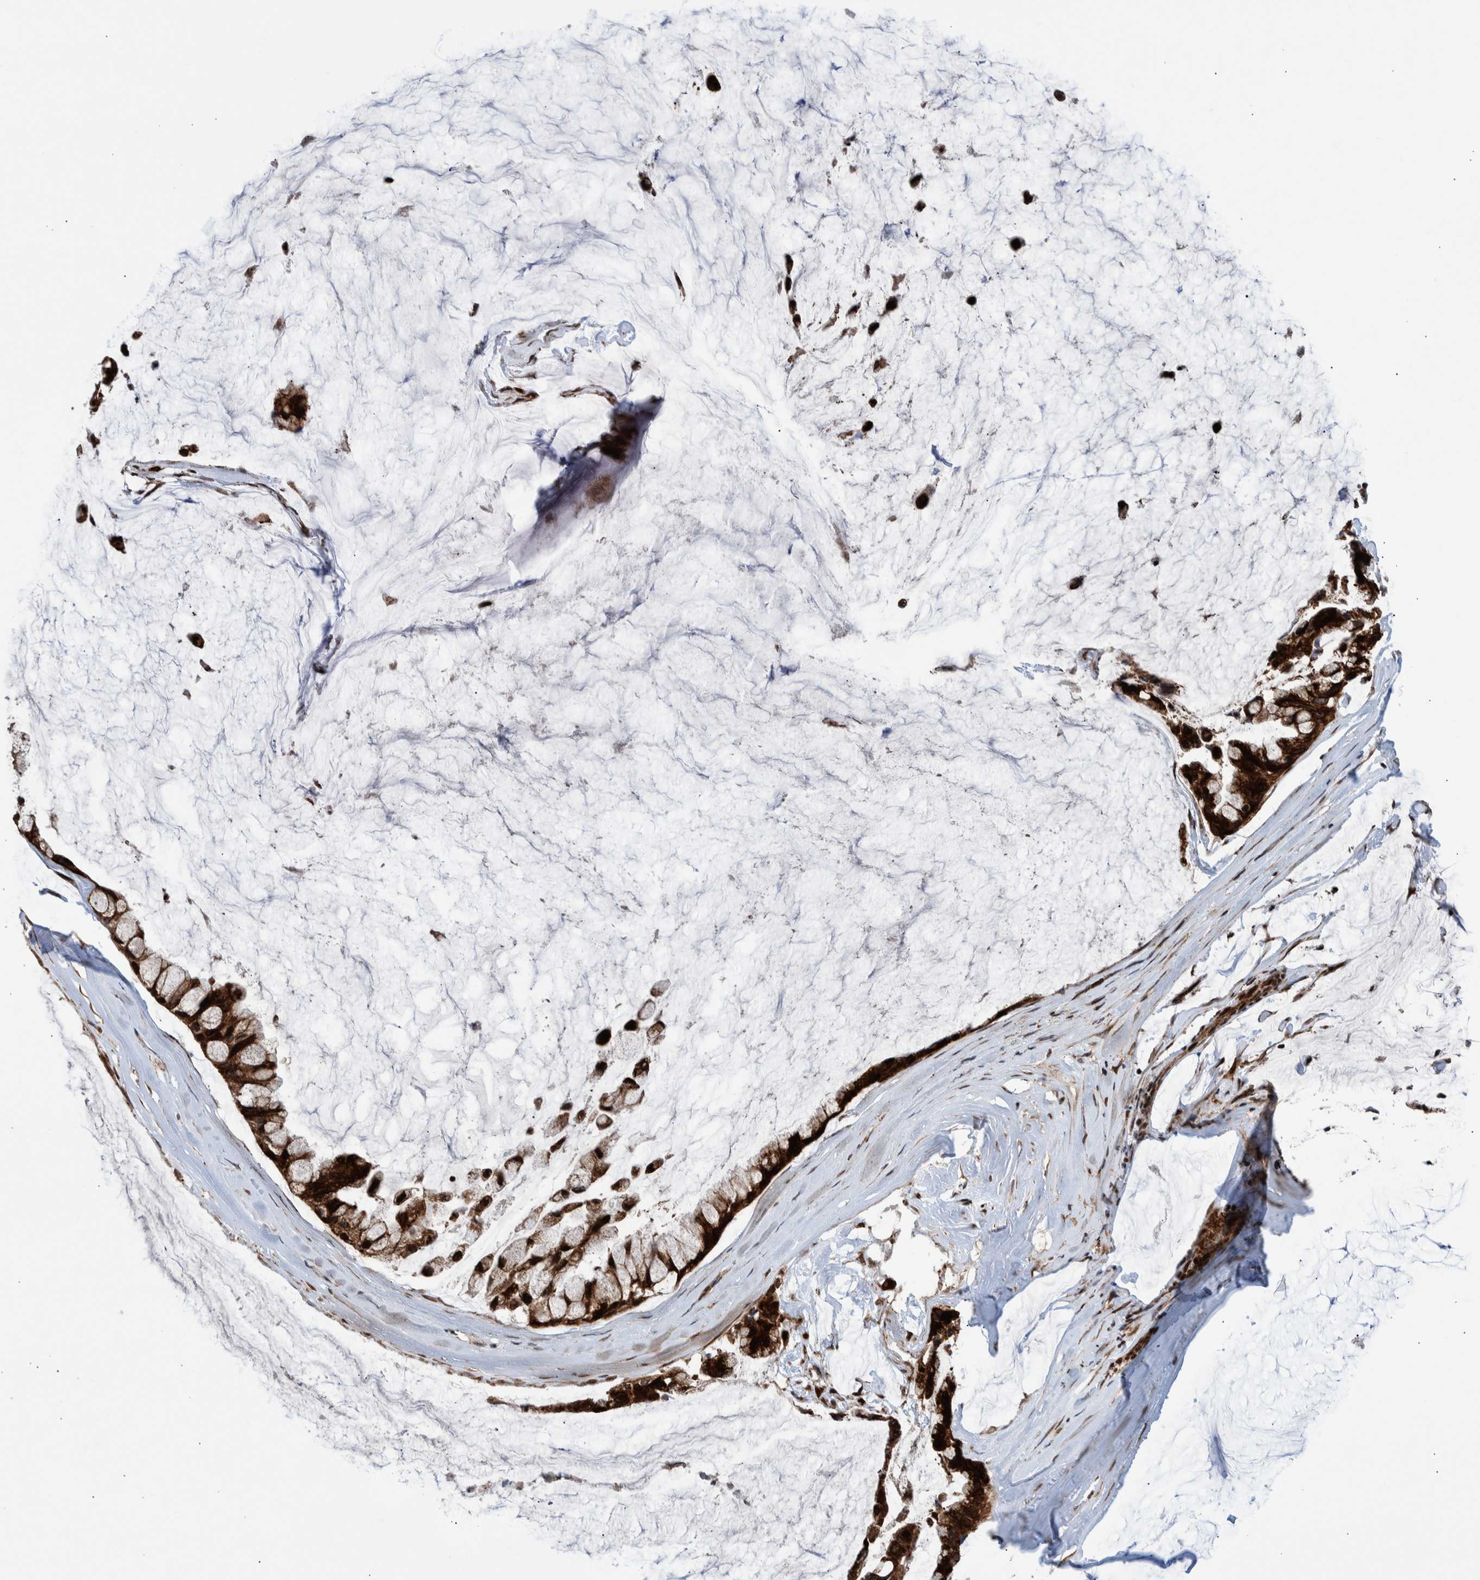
{"staining": {"intensity": "strong", "quantity": ">75%", "location": "cytoplasmic/membranous,nuclear"}, "tissue": "ovarian cancer", "cell_type": "Tumor cells", "image_type": "cancer", "snomed": [{"axis": "morphology", "description": "Cystadenocarcinoma, mucinous, NOS"}, {"axis": "topography", "description": "Ovary"}], "caption": "DAB (3,3'-diaminobenzidine) immunohistochemical staining of ovarian cancer (mucinous cystadenocarcinoma) displays strong cytoplasmic/membranous and nuclear protein staining in approximately >75% of tumor cells. The staining was performed using DAB, with brown indicating positive protein expression. Nuclei are stained blue with hematoxylin.", "gene": "SHISA6", "patient": {"sex": "female", "age": 39}}